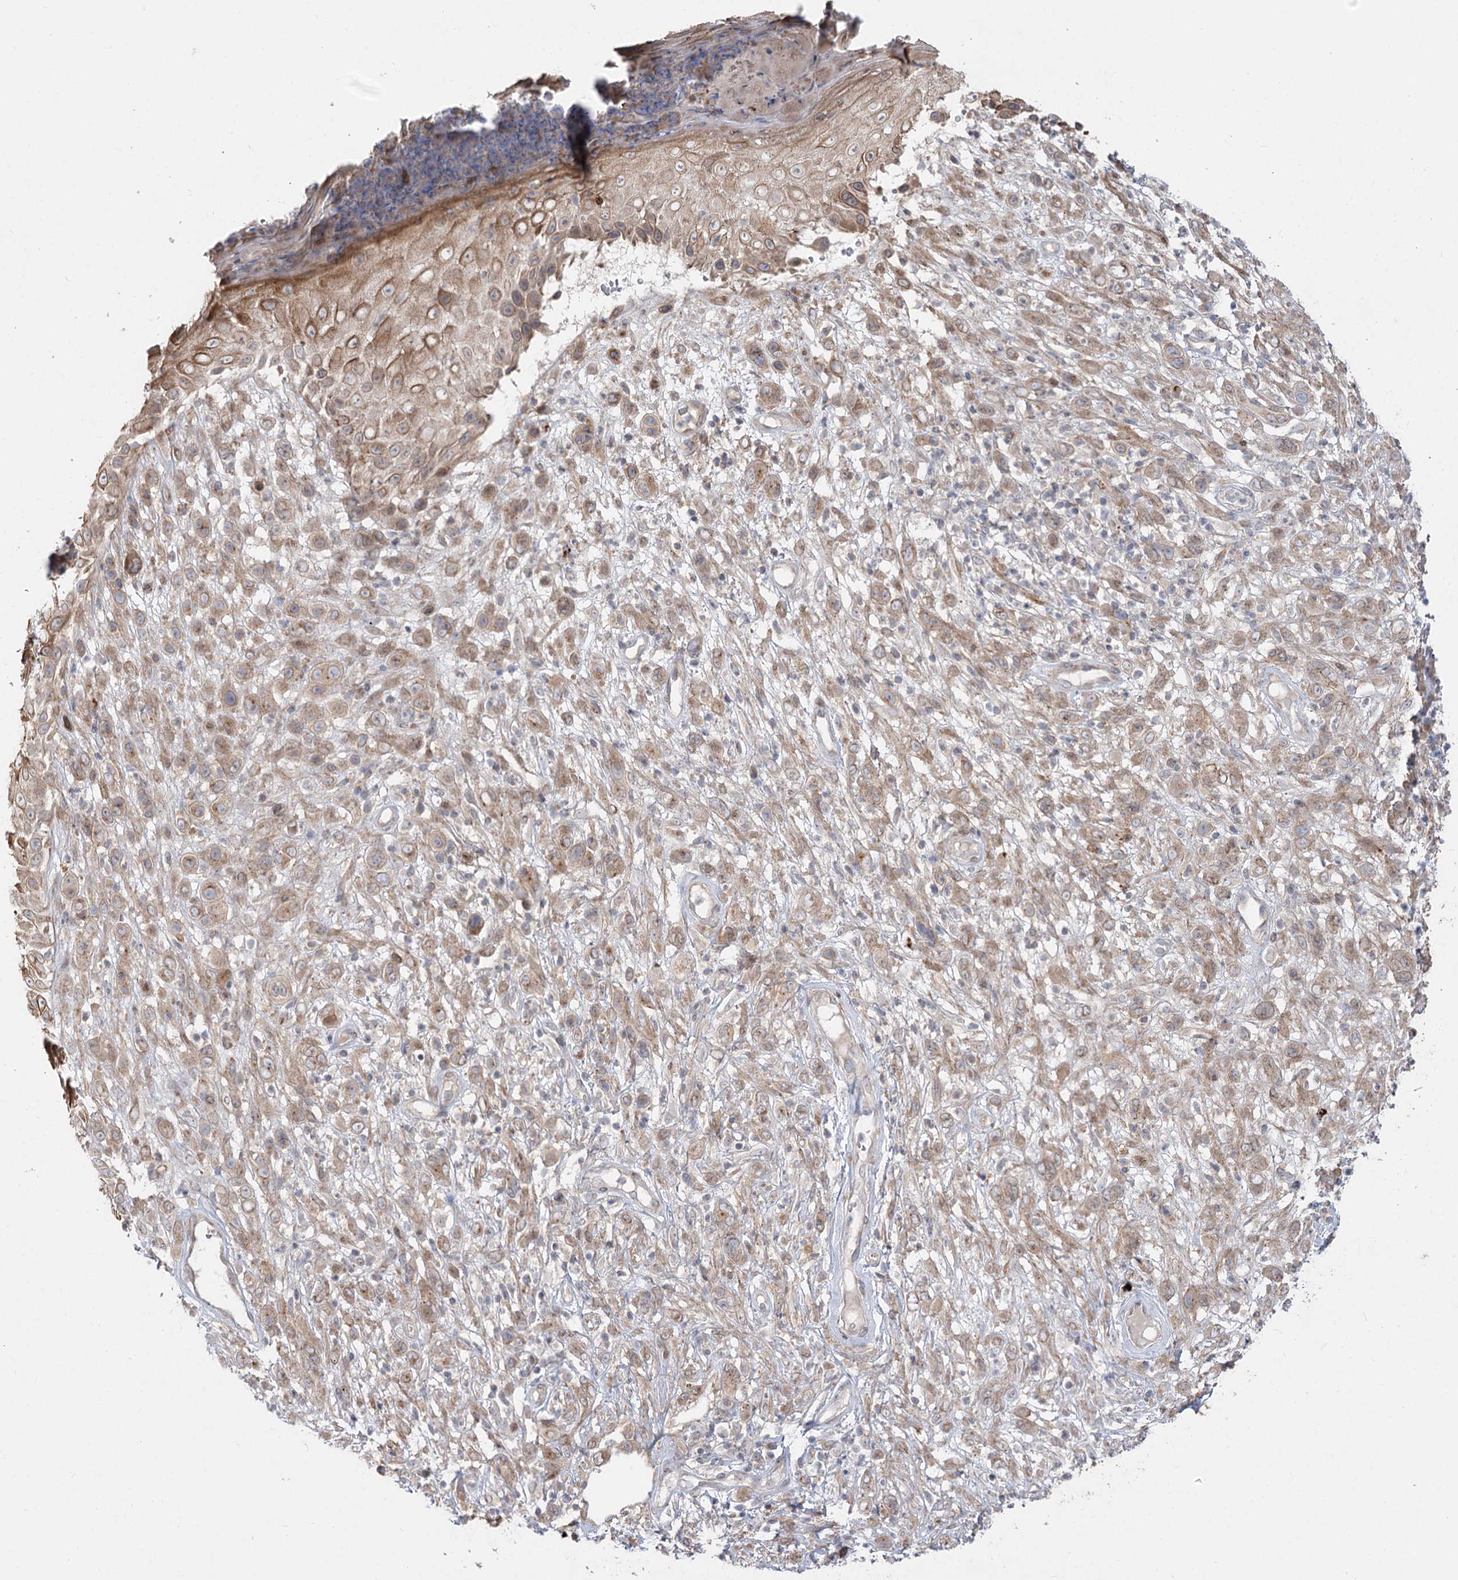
{"staining": {"intensity": "moderate", "quantity": ">75%", "location": "cytoplasmic/membranous"}, "tissue": "melanoma", "cell_type": "Tumor cells", "image_type": "cancer", "snomed": [{"axis": "morphology", "description": "Malignant melanoma, NOS"}, {"axis": "topography", "description": "Skin of trunk"}], "caption": "Melanoma tissue displays moderate cytoplasmic/membranous expression in about >75% of tumor cells", "gene": "SH3BP5L", "patient": {"sex": "male", "age": 71}}